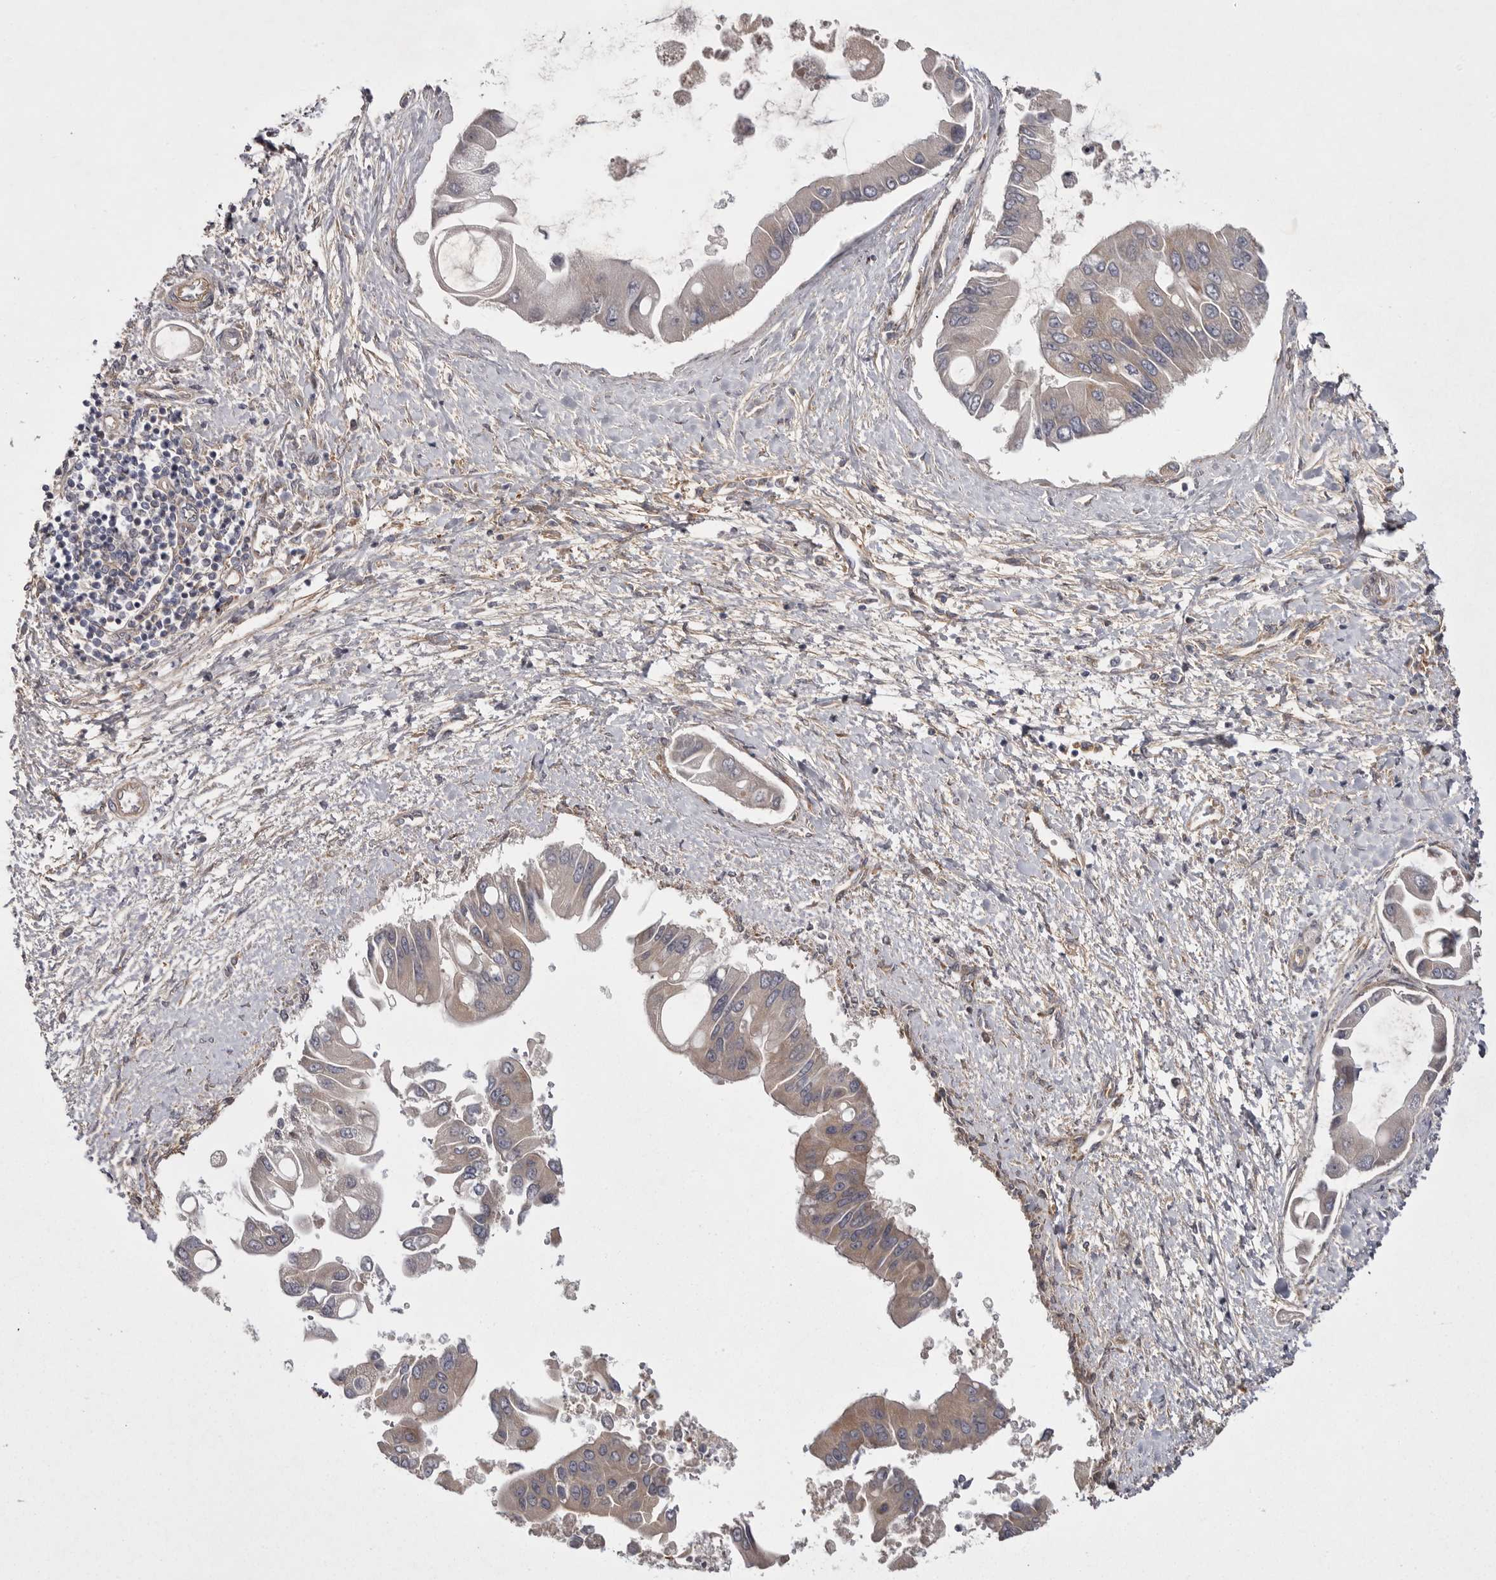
{"staining": {"intensity": "weak", "quantity": "<25%", "location": "cytoplasmic/membranous"}, "tissue": "liver cancer", "cell_type": "Tumor cells", "image_type": "cancer", "snomed": [{"axis": "morphology", "description": "Cholangiocarcinoma"}, {"axis": "topography", "description": "Liver"}], "caption": "DAB (3,3'-diaminobenzidine) immunohistochemical staining of liver cholangiocarcinoma displays no significant expression in tumor cells.", "gene": "OSBPL9", "patient": {"sex": "male", "age": 50}}